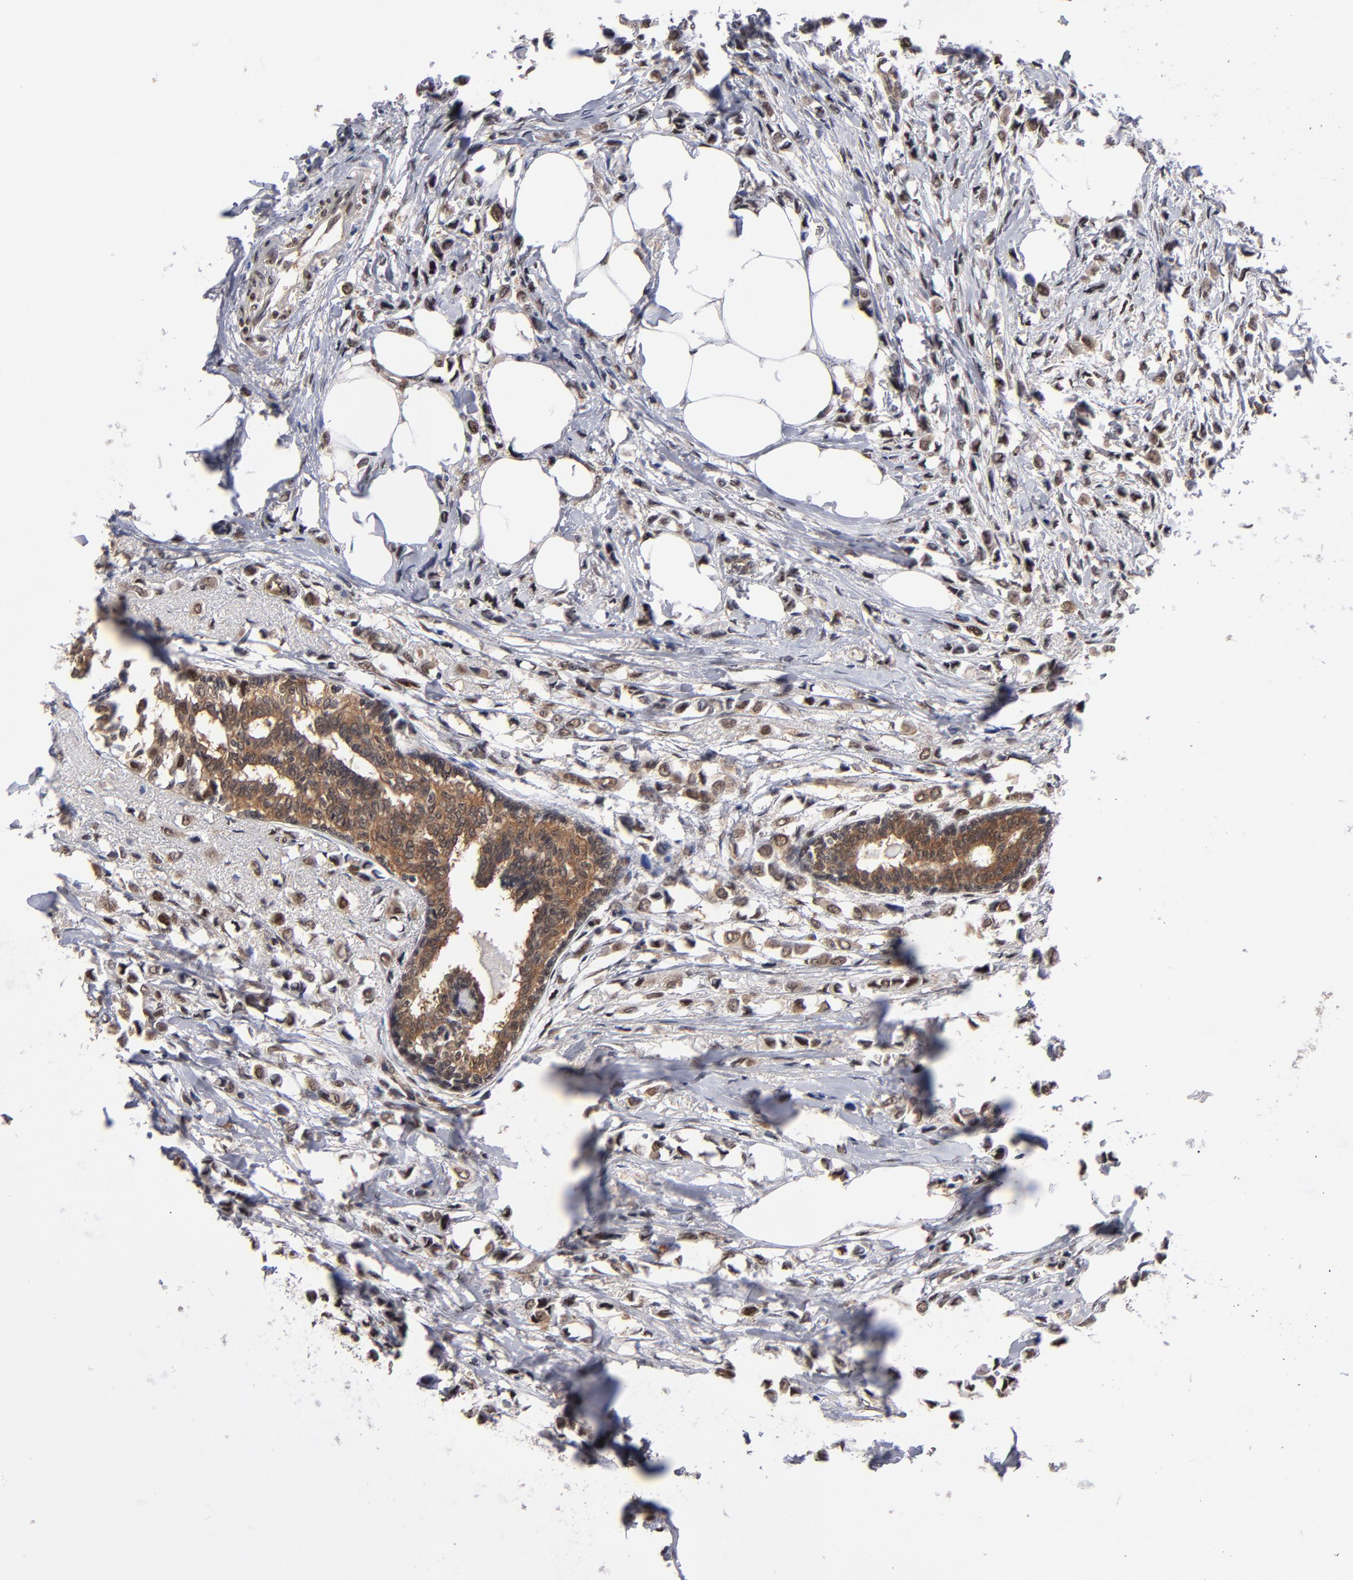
{"staining": {"intensity": "weak", "quantity": ">75%", "location": "cytoplasmic/membranous,nuclear"}, "tissue": "breast cancer", "cell_type": "Tumor cells", "image_type": "cancer", "snomed": [{"axis": "morphology", "description": "Lobular carcinoma"}, {"axis": "topography", "description": "Breast"}], "caption": "Immunohistochemical staining of human lobular carcinoma (breast) reveals low levels of weak cytoplasmic/membranous and nuclear staining in about >75% of tumor cells.", "gene": "HUWE1", "patient": {"sex": "female", "age": 51}}